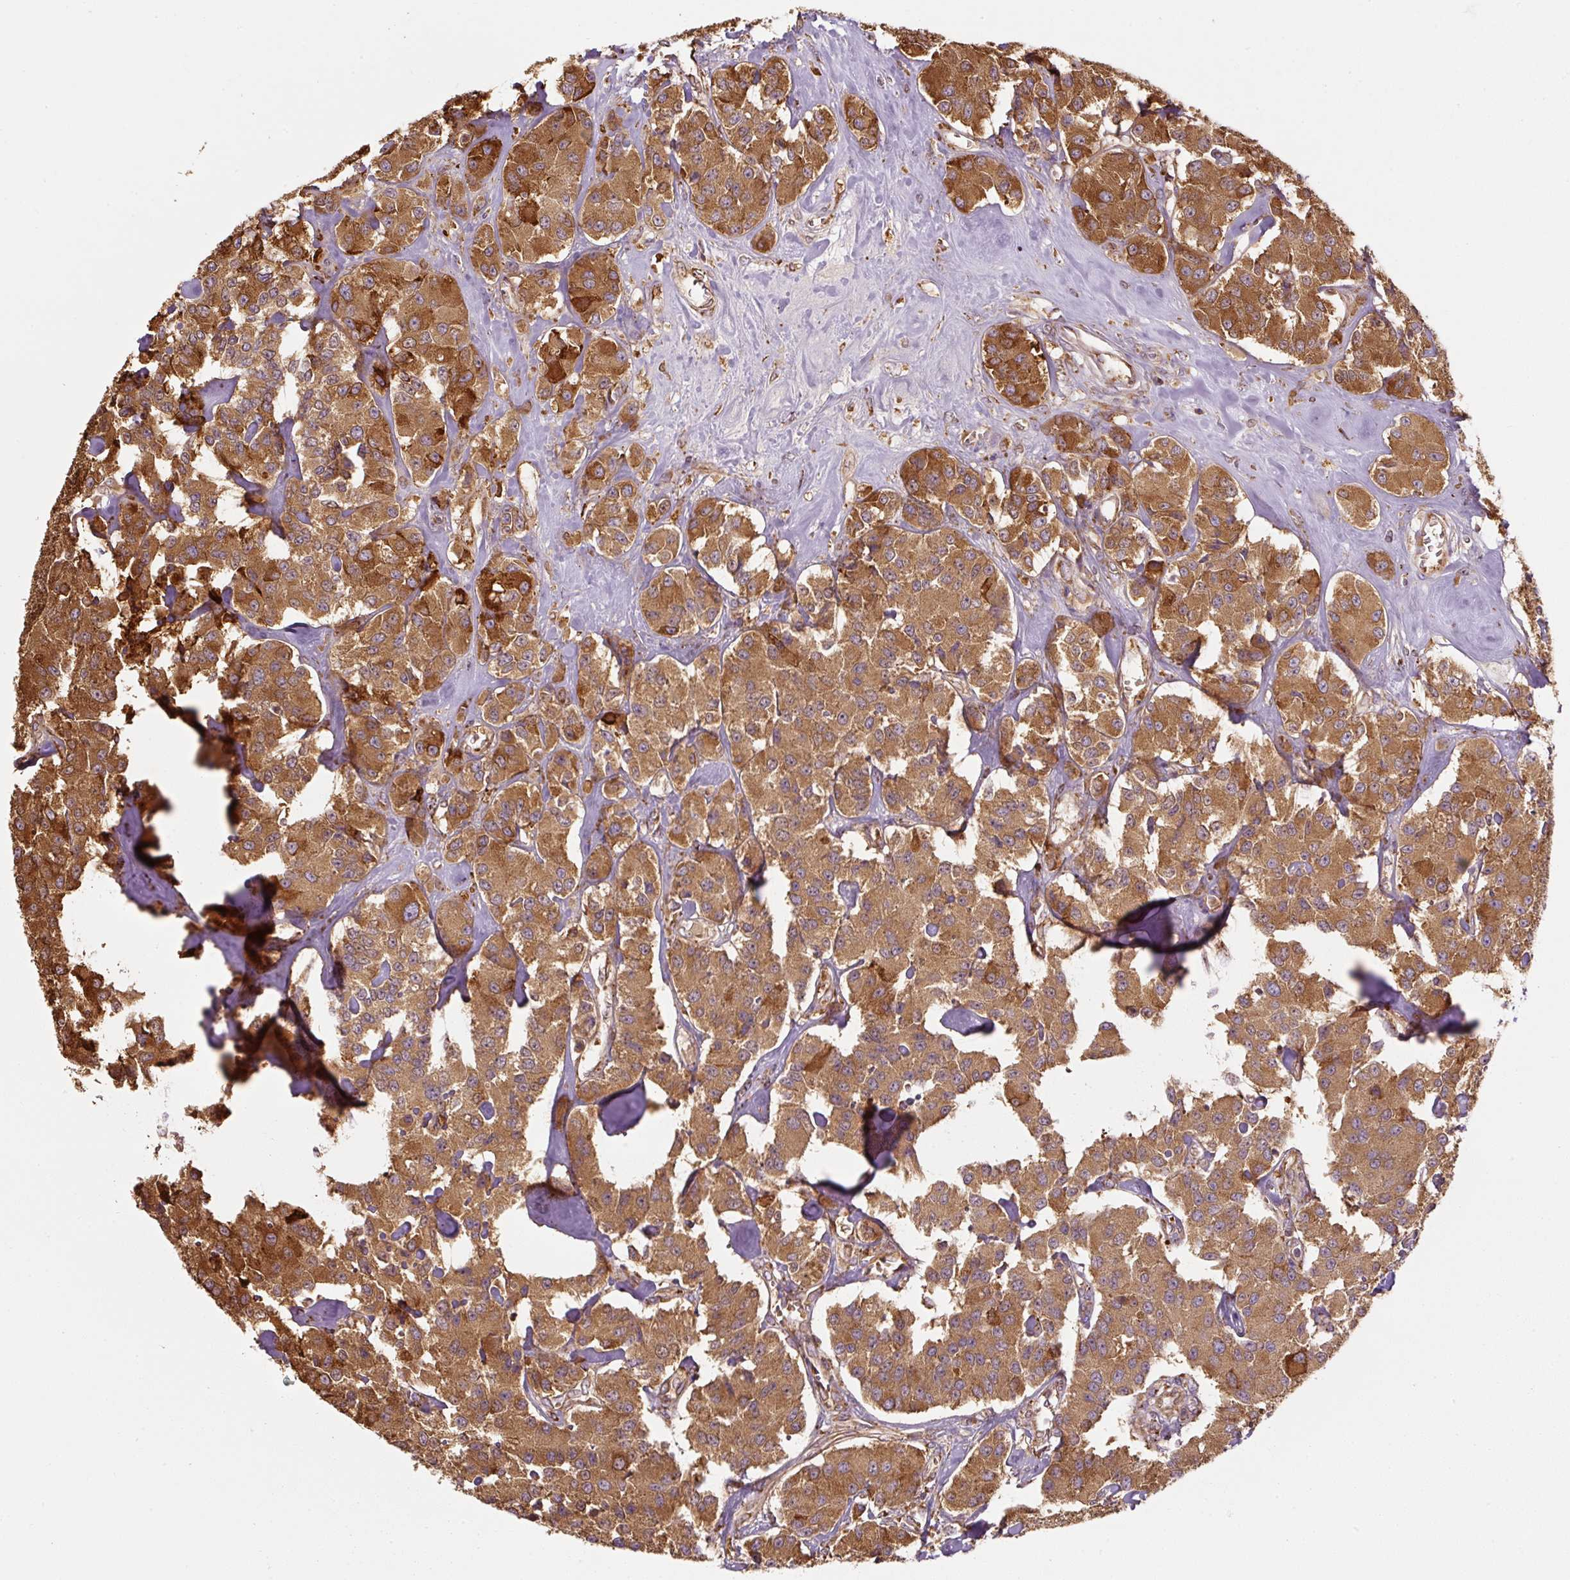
{"staining": {"intensity": "moderate", "quantity": ">75%", "location": "cytoplasmic/membranous"}, "tissue": "carcinoid", "cell_type": "Tumor cells", "image_type": "cancer", "snomed": [{"axis": "morphology", "description": "Carcinoid, malignant, NOS"}, {"axis": "topography", "description": "Pancreas"}], "caption": "Immunohistochemical staining of carcinoid displays medium levels of moderate cytoplasmic/membranous protein expression in approximately >75% of tumor cells. (brown staining indicates protein expression, while blue staining denotes nuclei).", "gene": "PRKCSH", "patient": {"sex": "male", "age": 41}}